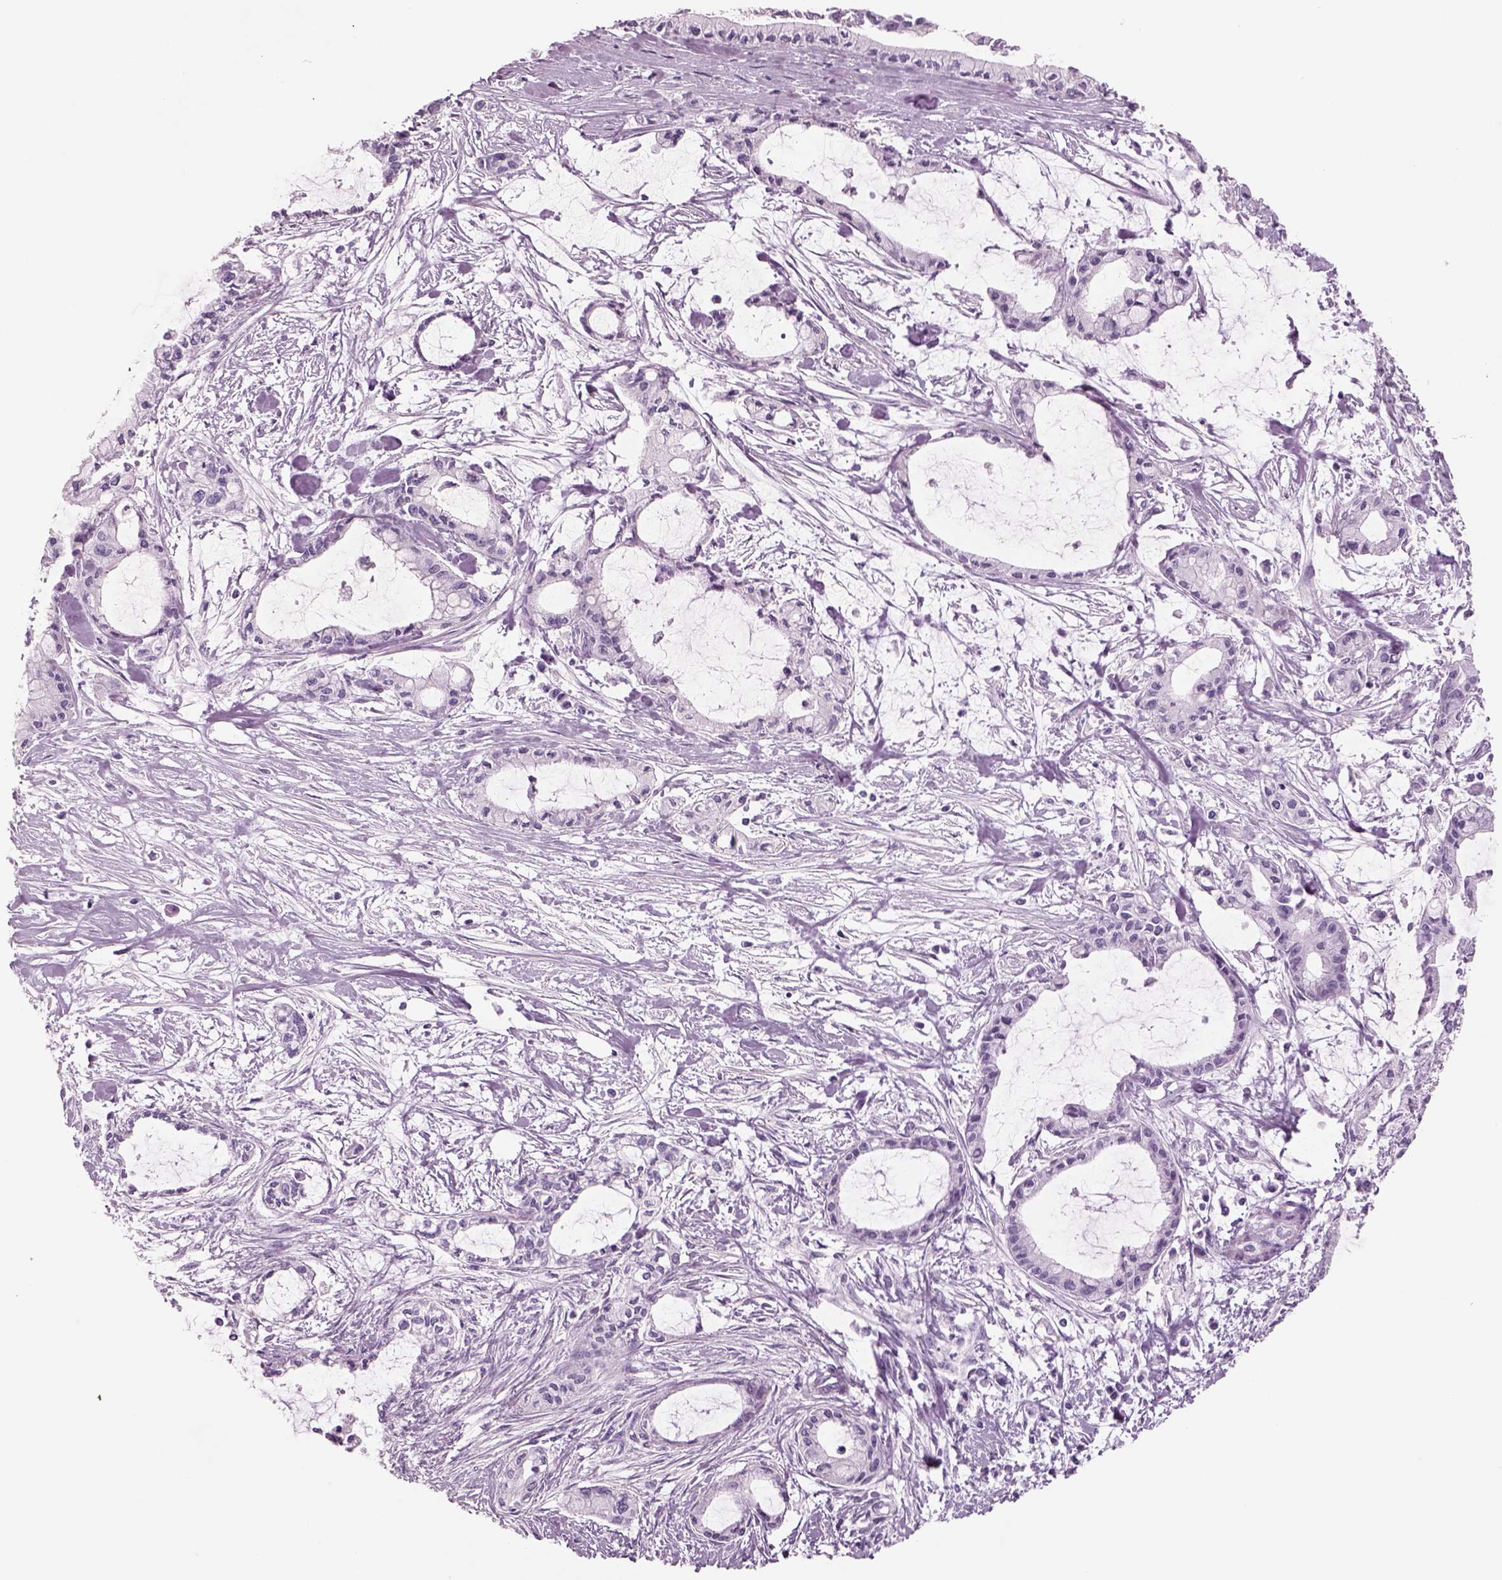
{"staining": {"intensity": "negative", "quantity": "none", "location": "none"}, "tissue": "pancreatic cancer", "cell_type": "Tumor cells", "image_type": "cancer", "snomed": [{"axis": "morphology", "description": "Adenocarcinoma, NOS"}, {"axis": "topography", "description": "Pancreas"}], "caption": "Immunohistochemistry photomicrograph of neoplastic tissue: pancreatic cancer (adenocarcinoma) stained with DAB exhibits no significant protein positivity in tumor cells. (DAB (3,3'-diaminobenzidine) immunohistochemistry (IHC) with hematoxylin counter stain).", "gene": "RHO", "patient": {"sex": "male", "age": 48}}